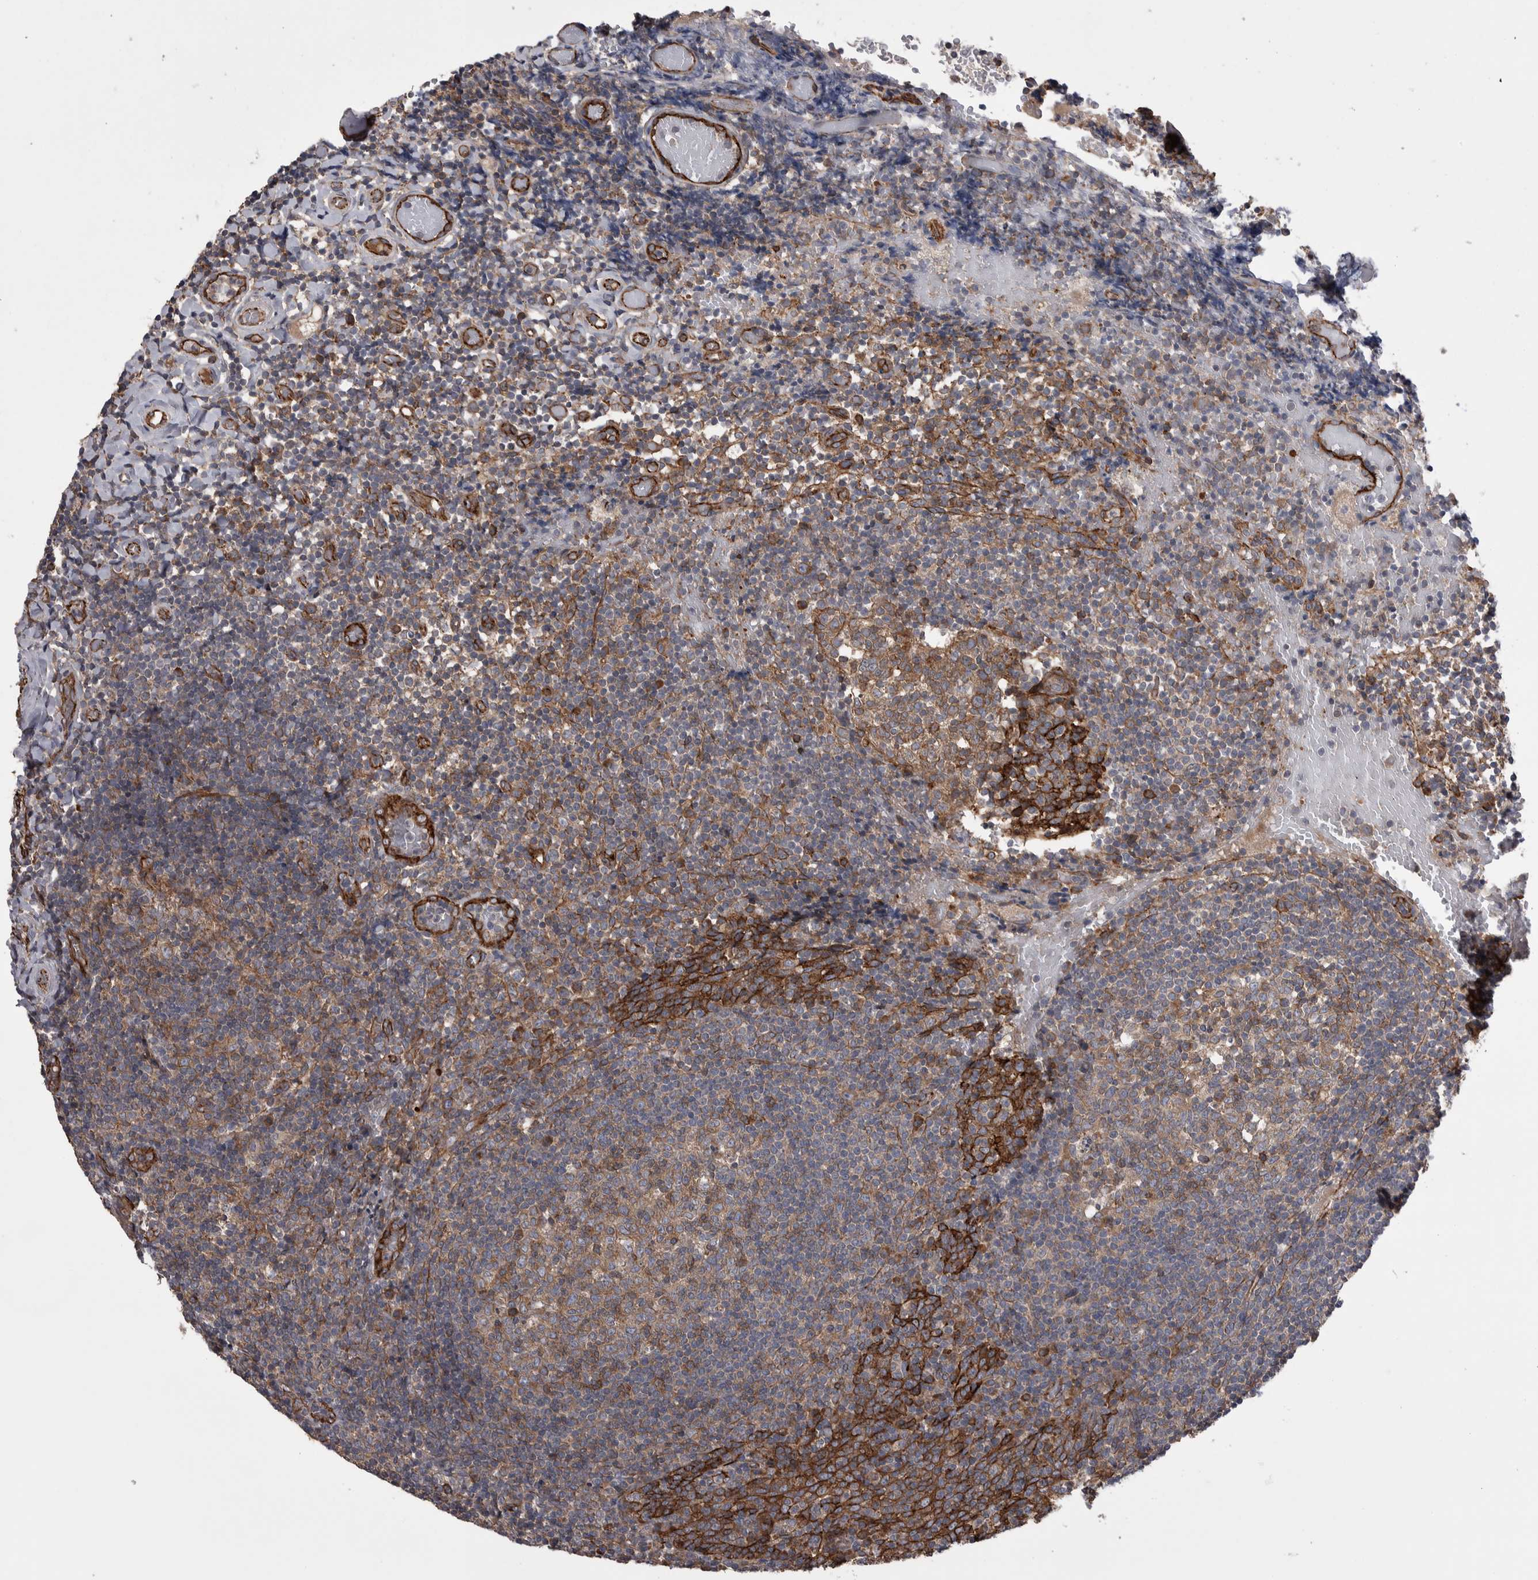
{"staining": {"intensity": "moderate", "quantity": "25%-75%", "location": "cytoplasmic/membranous"}, "tissue": "tonsil", "cell_type": "Germinal center cells", "image_type": "normal", "snomed": [{"axis": "morphology", "description": "Normal tissue, NOS"}, {"axis": "topography", "description": "Tonsil"}], "caption": "The immunohistochemical stain labels moderate cytoplasmic/membranous staining in germinal center cells of normal tonsil. The staining was performed using DAB, with brown indicating positive protein expression. Nuclei are stained blue with hematoxylin.", "gene": "LIMA1", "patient": {"sex": "female", "age": 19}}